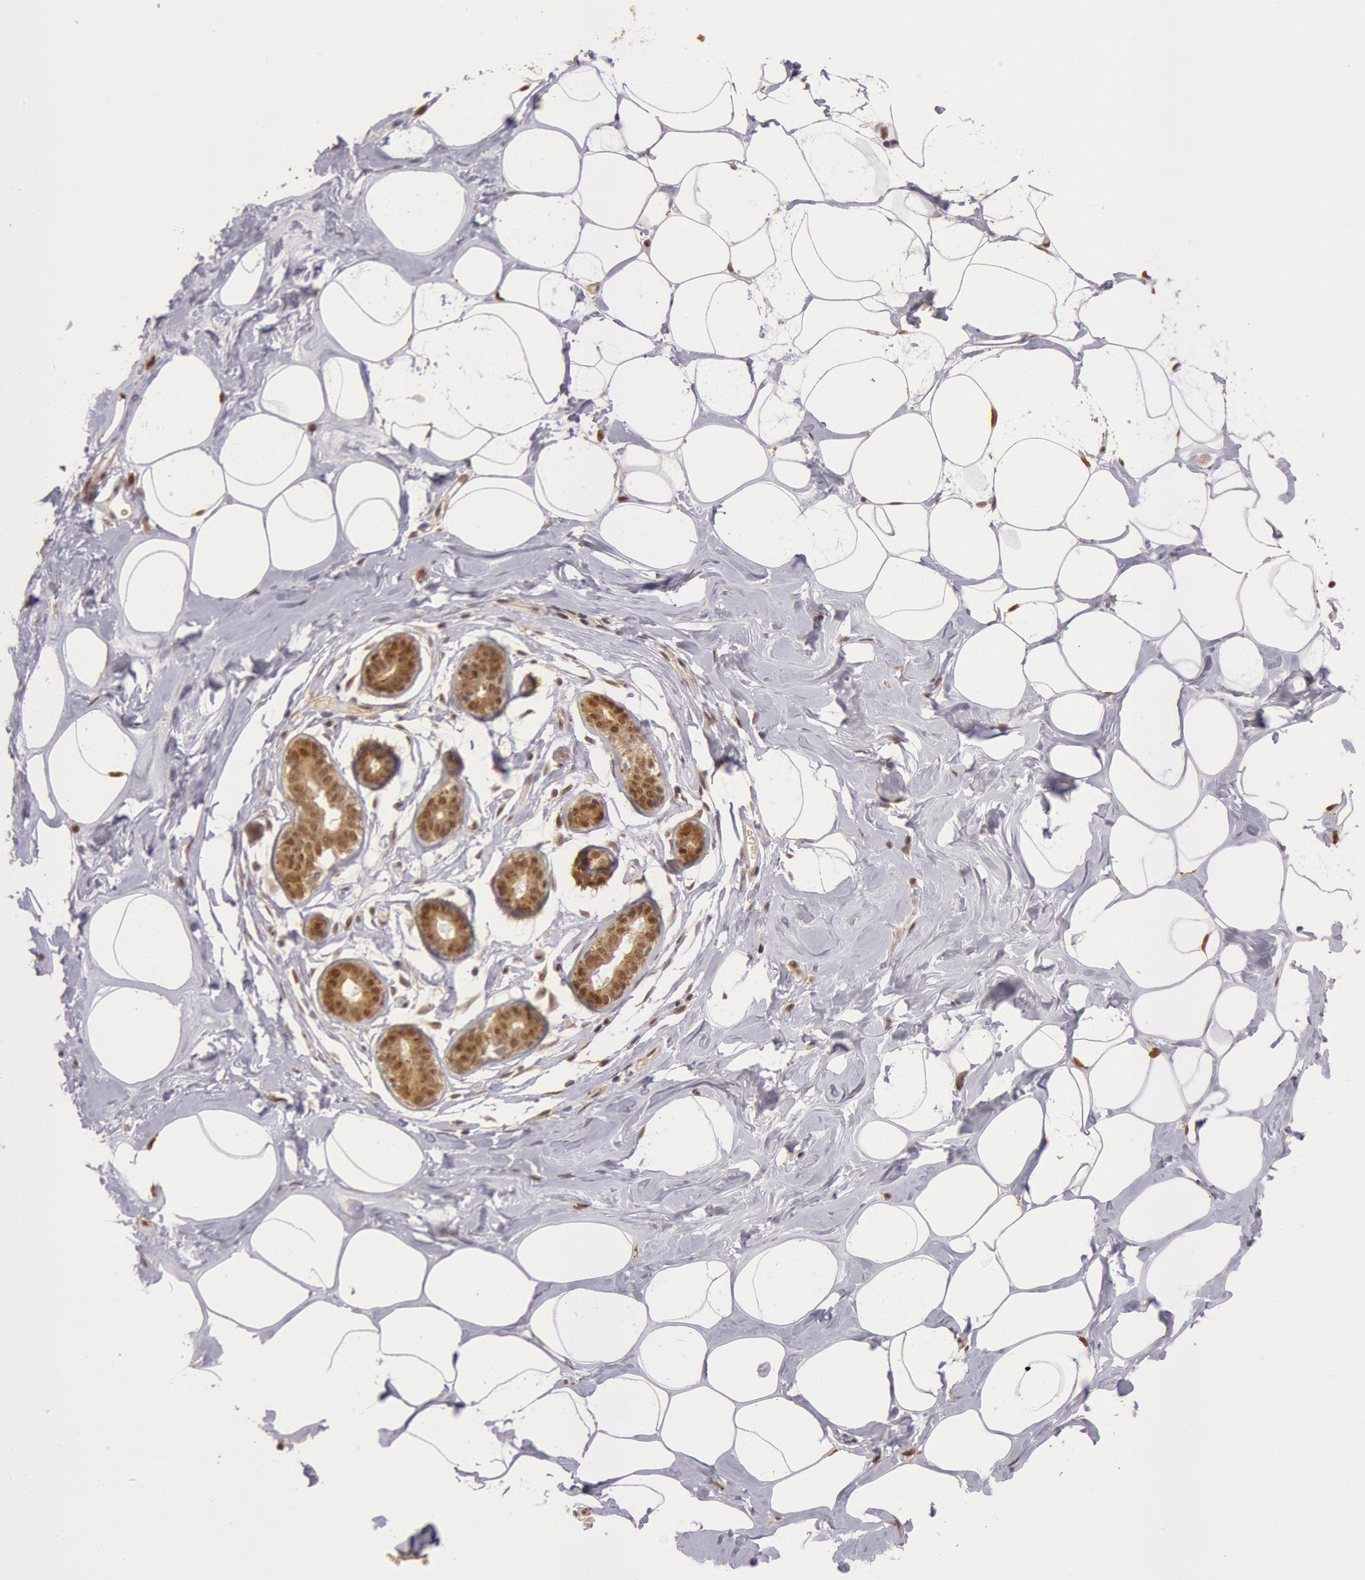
{"staining": {"intensity": "moderate", "quantity": ">75%", "location": "nuclear"}, "tissue": "breast", "cell_type": "Adipocytes", "image_type": "normal", "snomed": [{"axis": "morphology", "description": "Normal tissue, NOS"}, {"axis": "morphology", "description": "Fibrosis, NOS"}, {"axis": "topography", "description": "Breast"}], "caption": "Immunohistochemistry (IHC) of benign breast exhibits medium levels of moderate nuclear expression in approximately >75% of adipocytes. Using DAB (brown) and hematoxylin (blue) stains, captured at high magnification using brightfield microscopy.", "gene": "LIG4", "patient": {"sex": "female", "age": 39}}